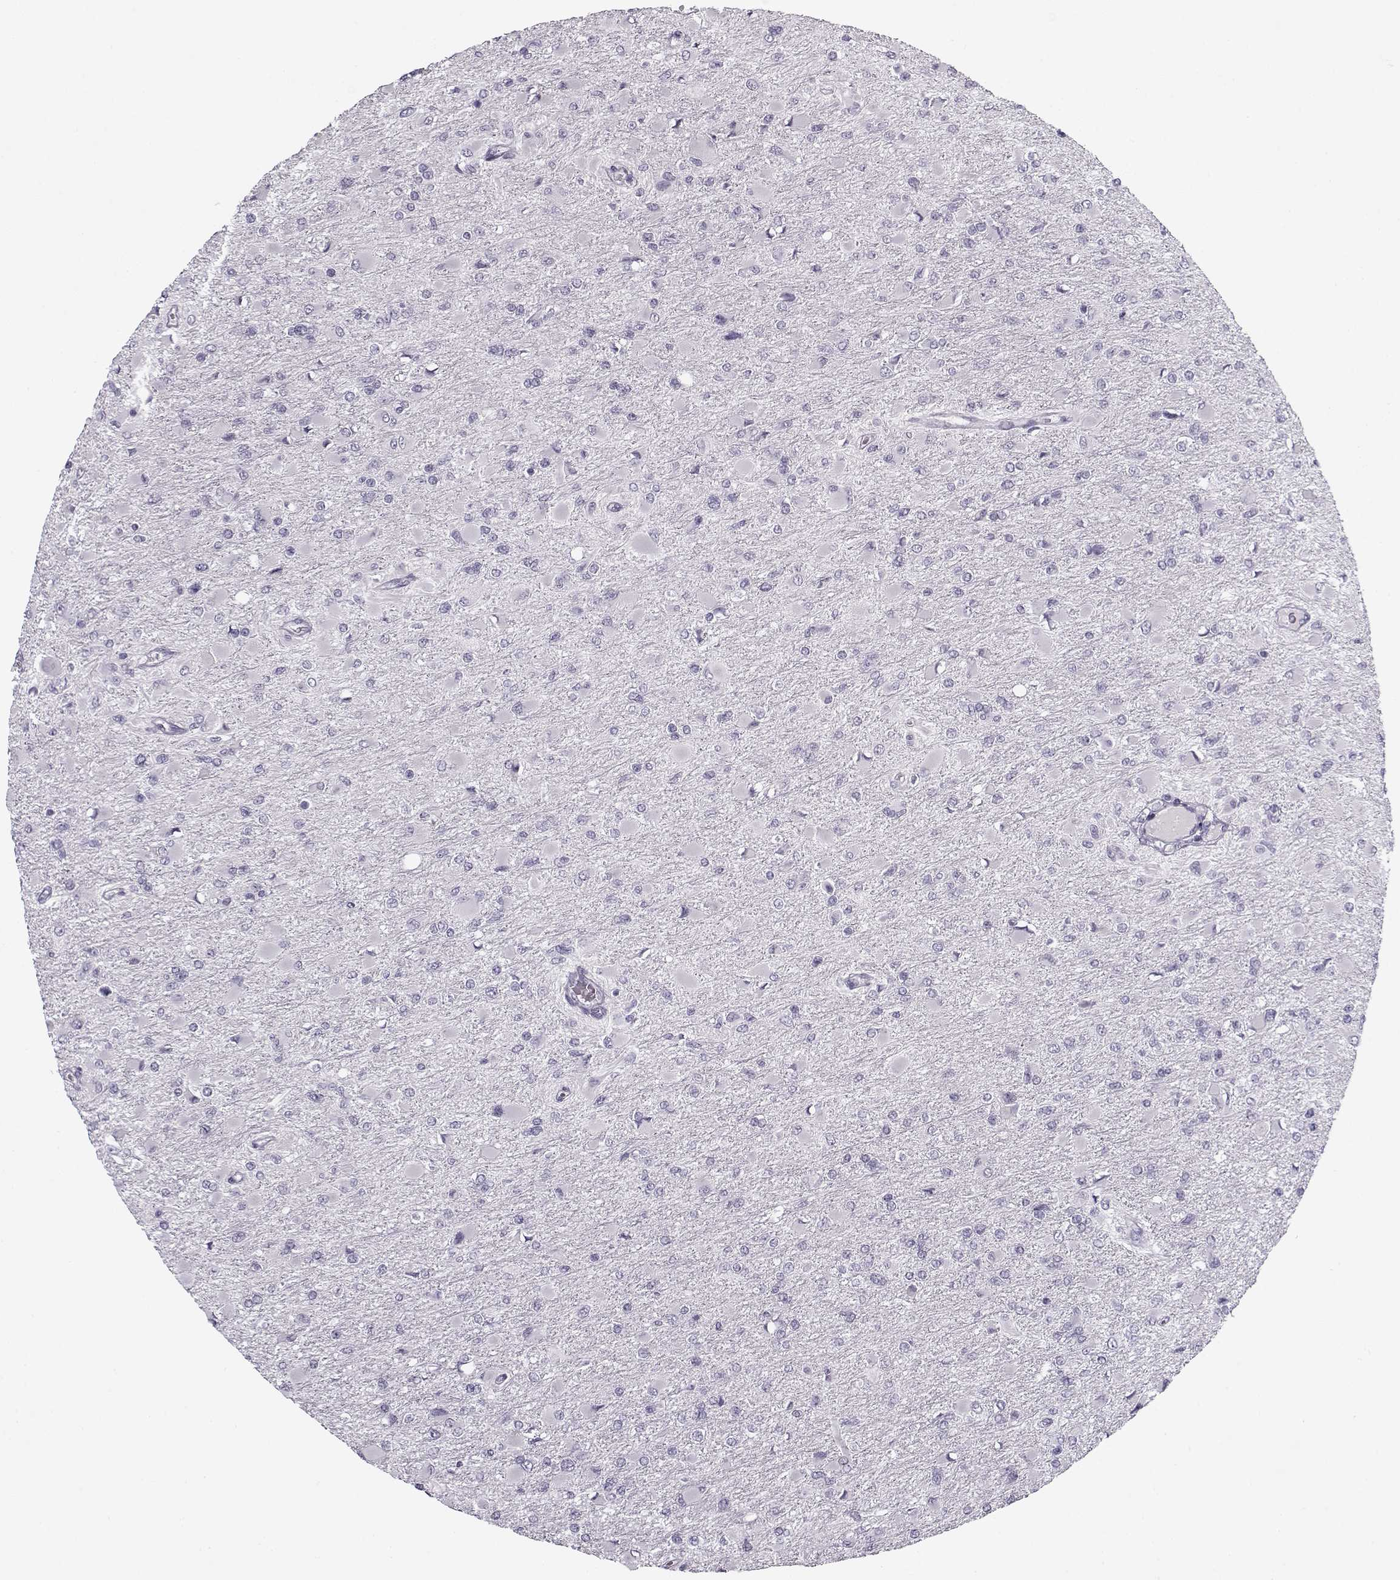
{"staining": {"intensity": "negative", "quantity": "none", "location": "none"}, "tissue": "glioma", "cell_type": "Tumor cells", "image_type": "cancer", "snomed": [{"axis": "morphology", "description": "Glioma, malignant, High grade"}, {"axis": "topography", "description": "Cerebral cortex"}], "caption": "Tumor cells show no significant positivity in malignant glioma (high-grade).", "gene": "PNMT", "patient": {"sex": "female", "age": 36}}